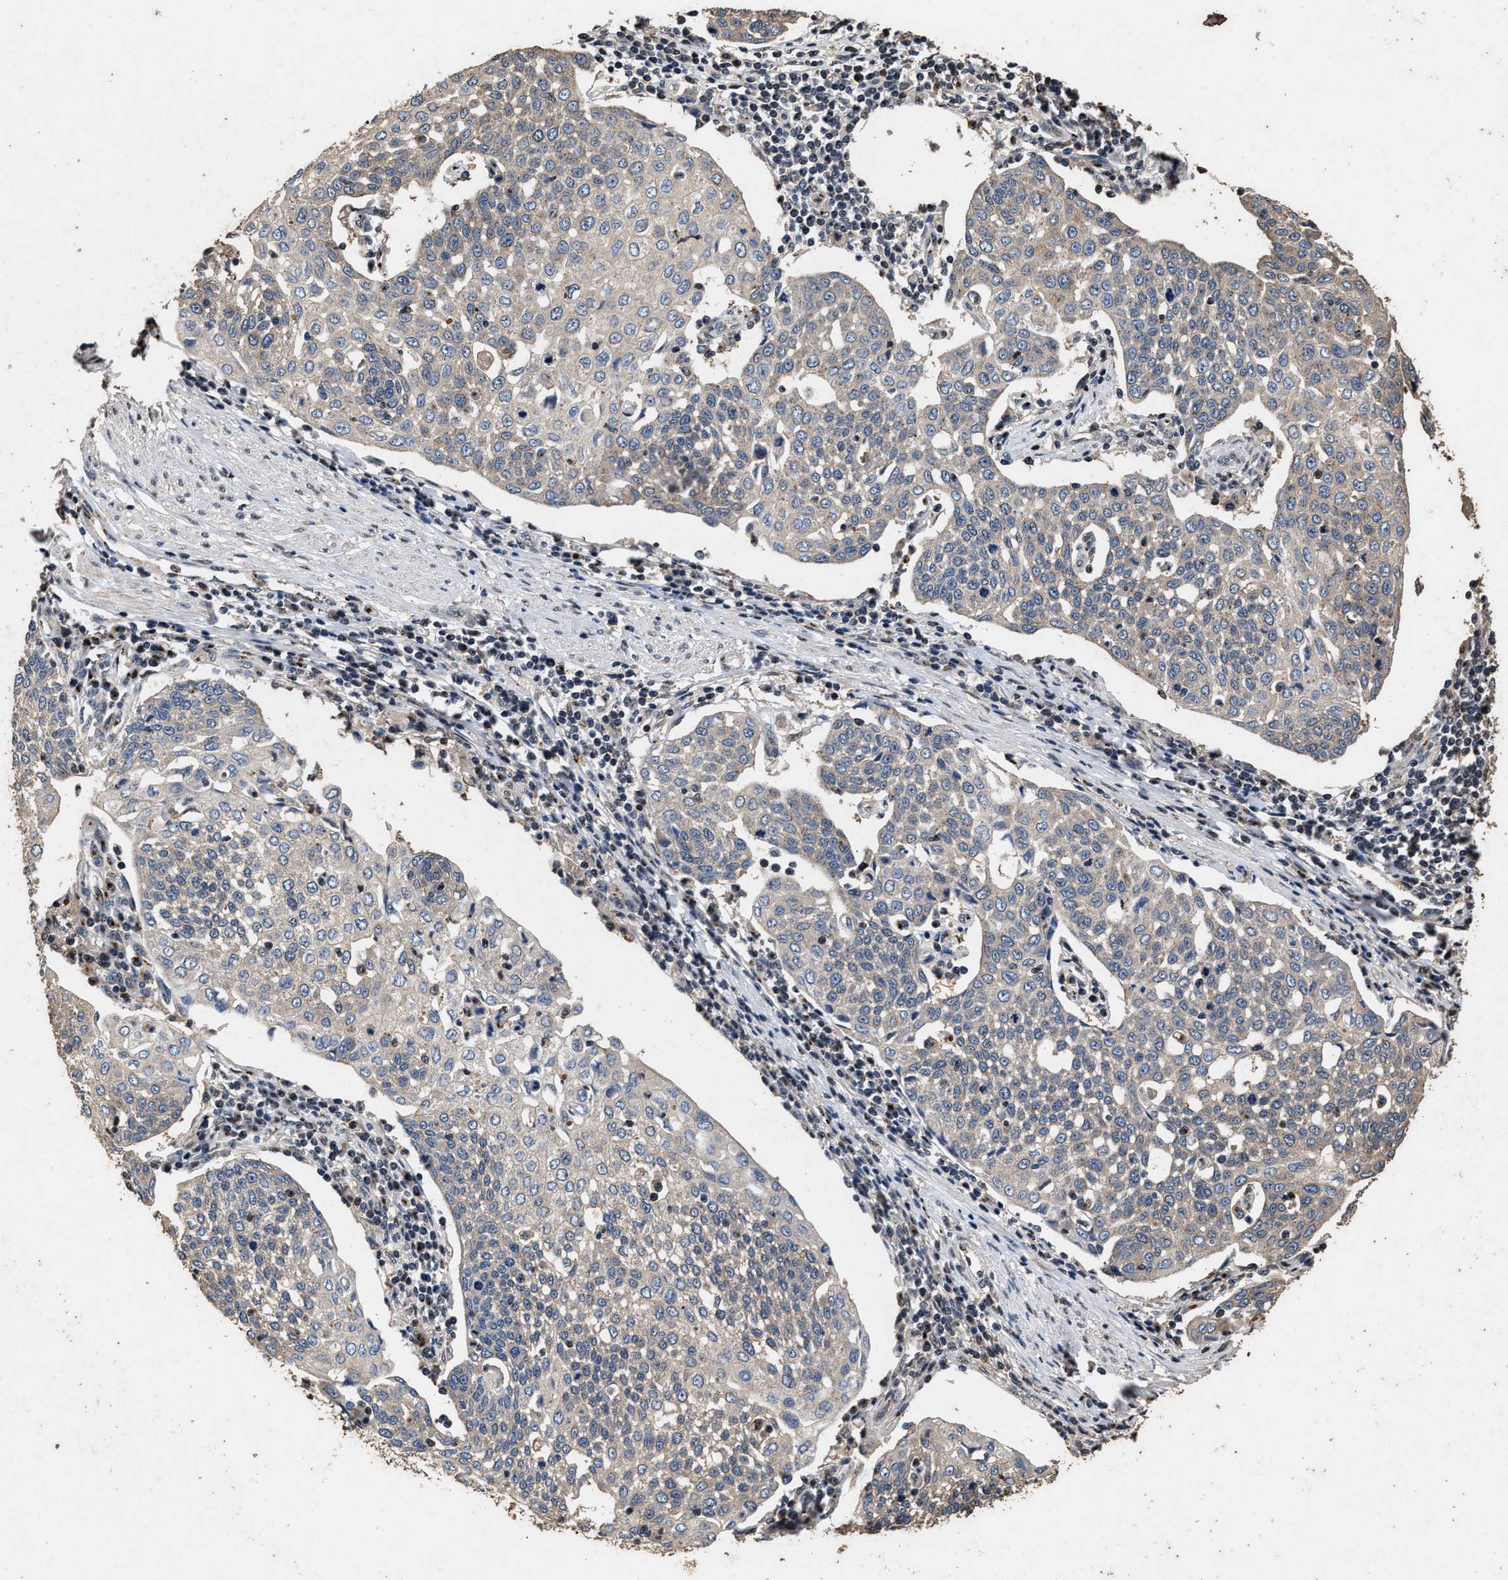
{"staining": {"intensity": "negative", "quantity": "none", "location": "none"}, "tissue": "cervical cancer", "cell_type": "Tumor cells", "image_type": "cancer", "snomed": [{"axis": "morphology", "description": "Squamous cell carcinoma, NOS"}, {"axis": "topography", "description": "Cervix"}], "caption": "Tumor cells are negative for protein expression in human cervical squamous cell carcinoma.", "gene": "TPST2", "patient": {"sex": "female", "age": 34}}